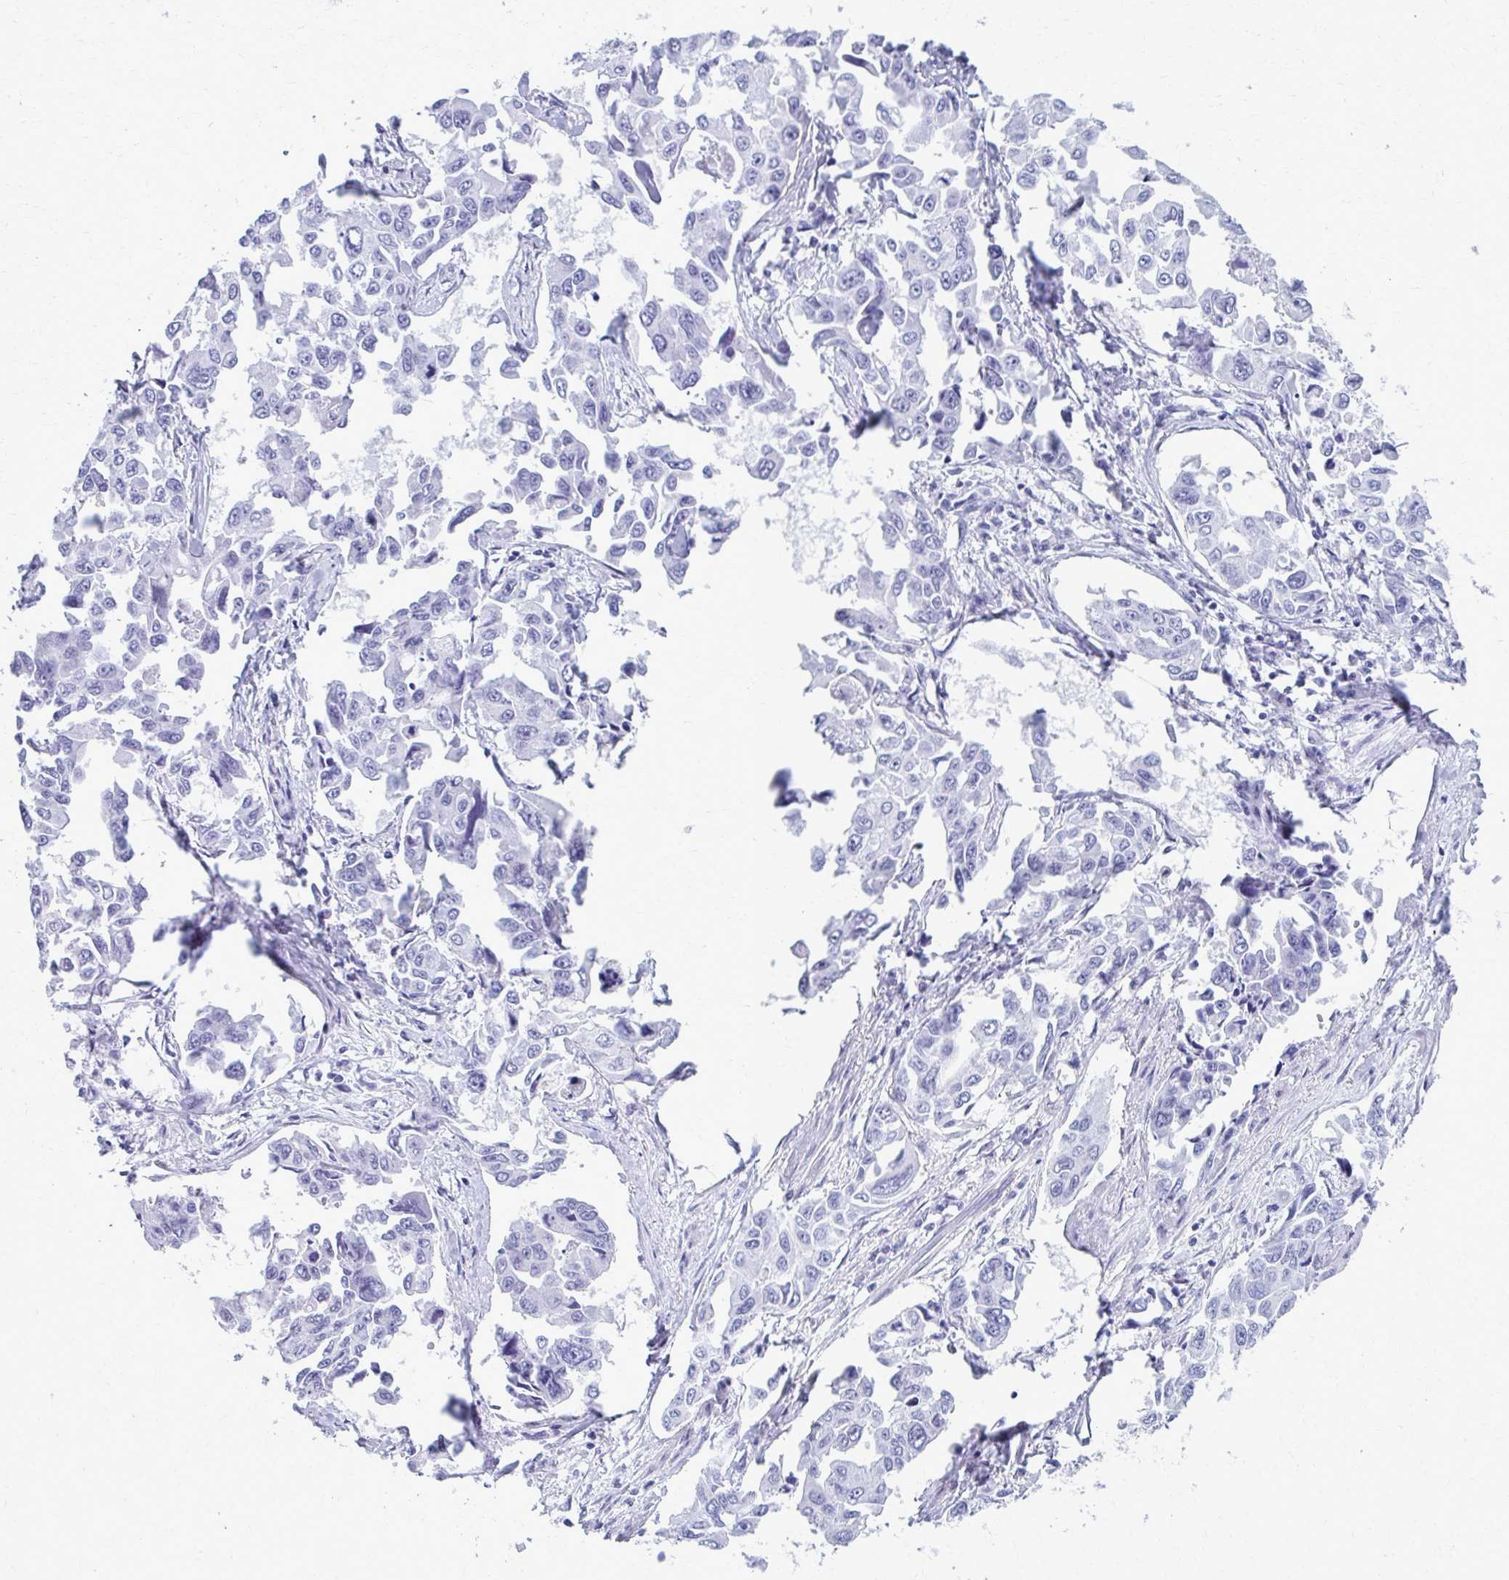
{"staining": {"intensity": "negative", "quantity": "none", "location": "none"}, "tissue": "lung cancer", "cell_type": "Tumor cells", "image_type": "cancer", "snomed": [{"axis": "morphology", "description": "Adenocarcinoma, NOS"}, {"axis": "topography", "description": "Lung"}], "caption": "The immunohistochemistry (IHC) photomicrograph has no significant staining in tumor cells of adenocarcinoma (lung) tissue. Nuclei are stained in blue.", "gene": "MPLKIP", "patient": {"sex": "male", "age": 64}}